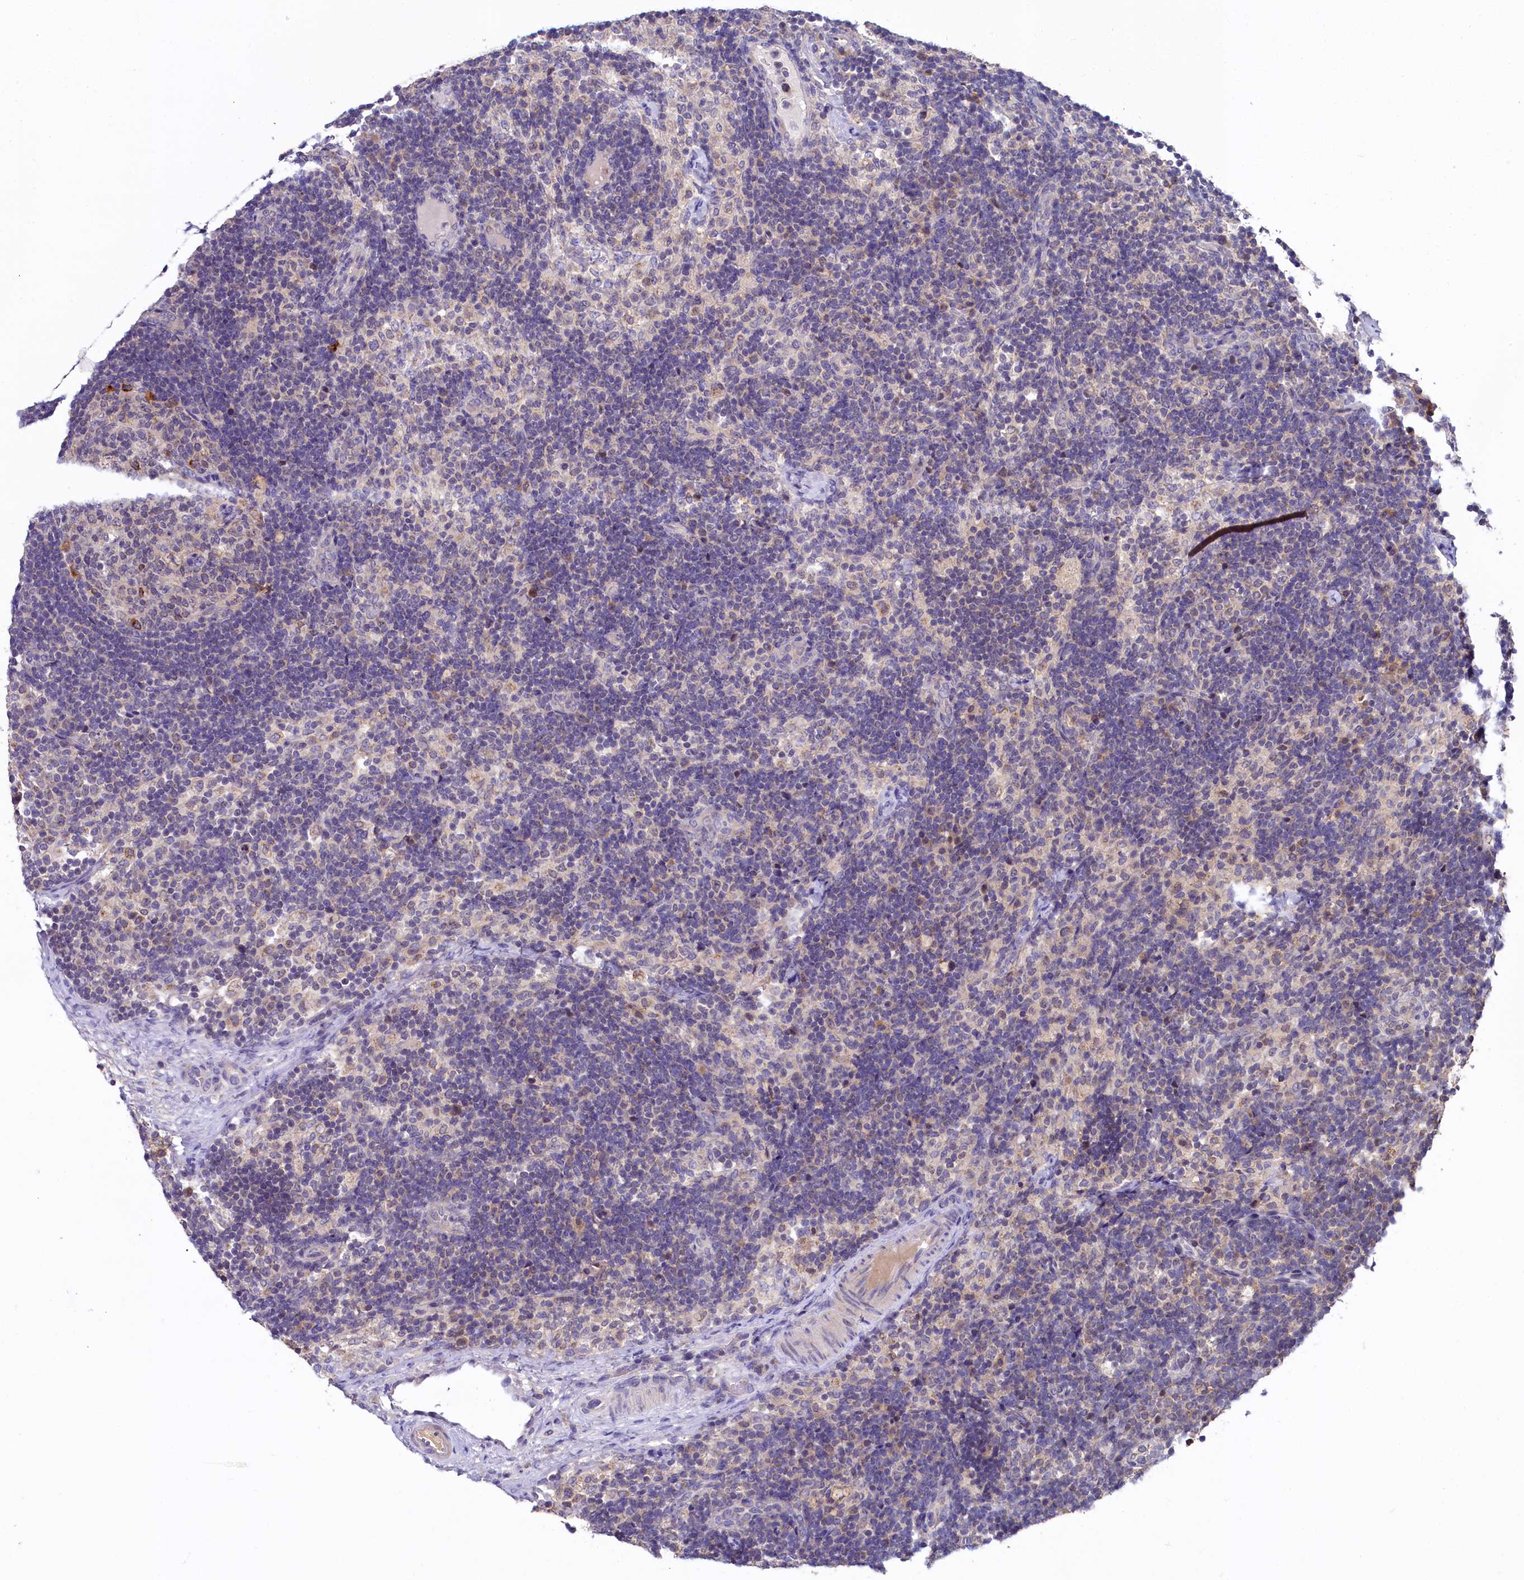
{"staining": {"intensity": "negative", "quantity": "none", "location": "none"}, "tissue": "lymph node", "cell_type": "Germinal center cells", "image_type": "normal", "snomed": [{"axis": "morphology", "description": "Normal tissue, NOS"}, {"axis": "topography", "description": "Lymph node"}], "caption": "Immunohistochemical staining of unremarkable human lymph node shows no significant staining in germinal center cells. The staining was performed using DAB (3,3'-diaminobenzidine) to visualize the protein expression in brown, while the nuclei were stained in blue with hematoxylin (Magnification: 20x).", "gene": "SPINK9", "patient": {"sex": "female", "age": 22}}